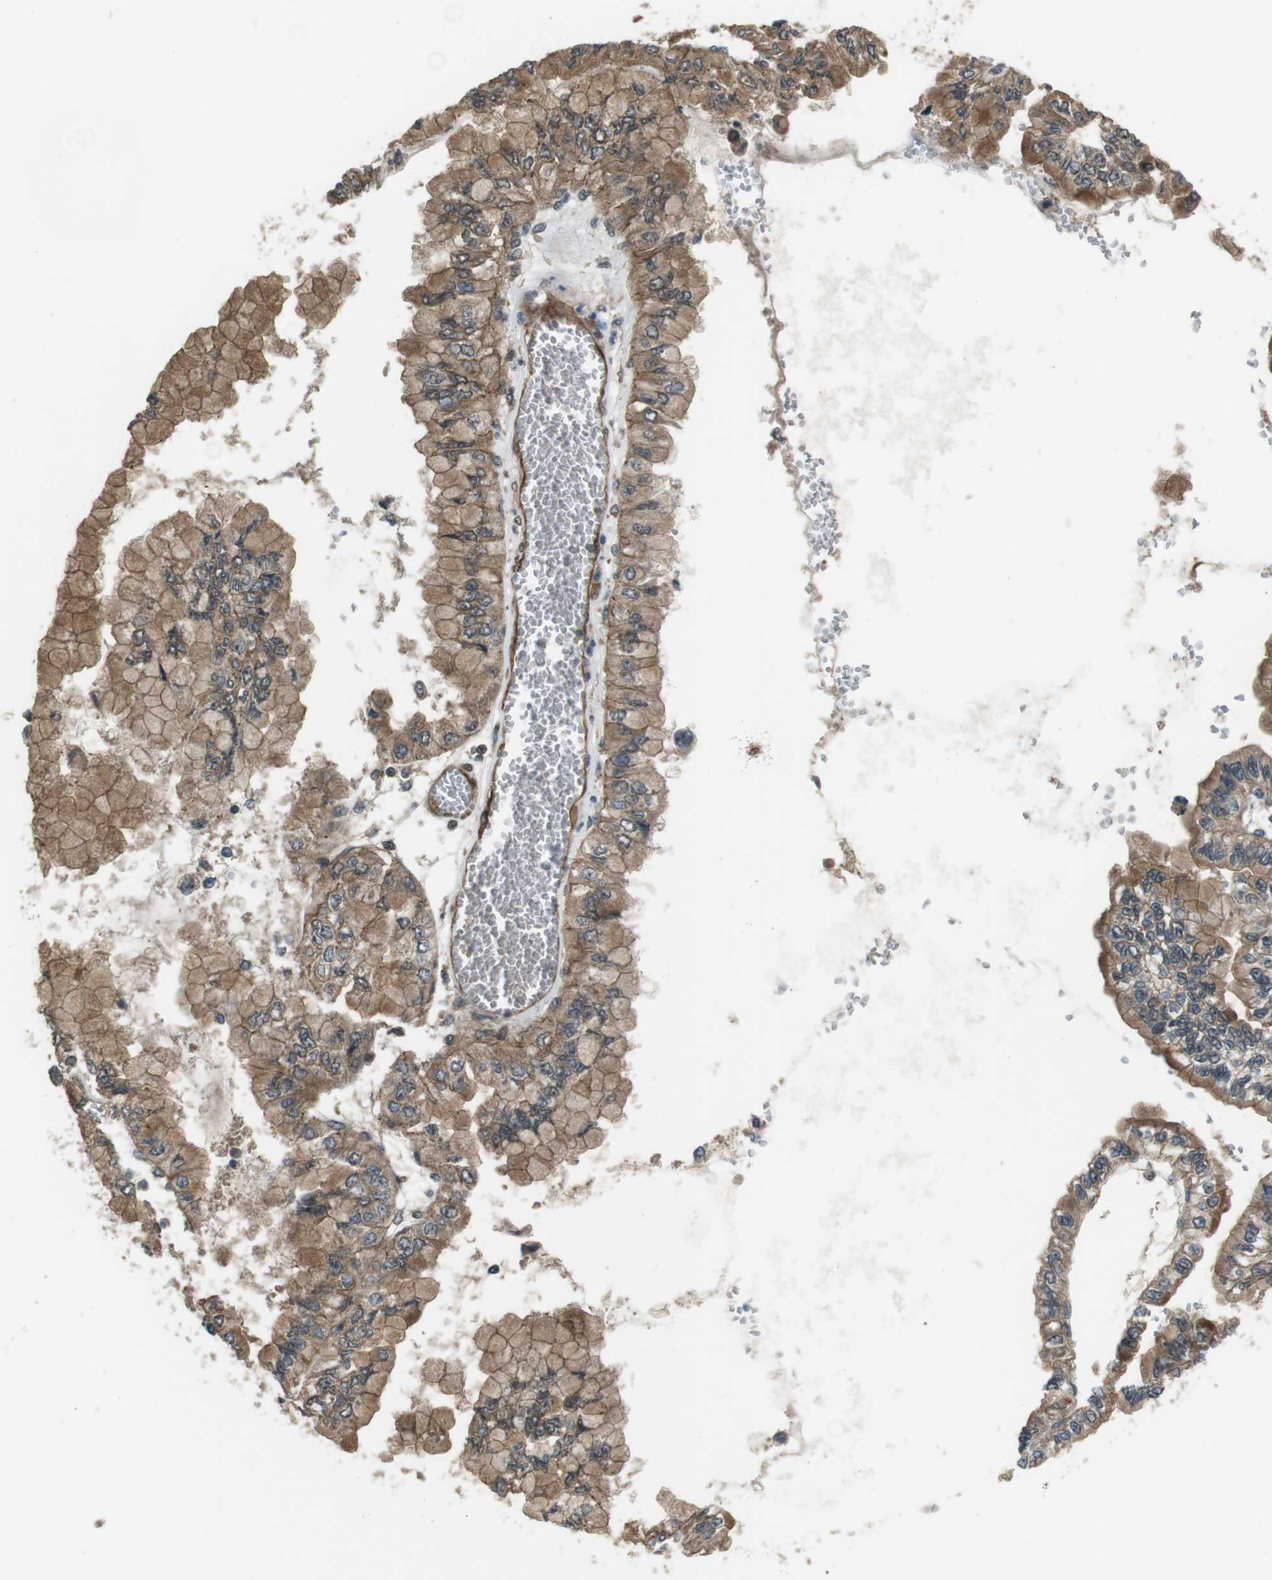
{"staining": {"intensity": "moderate", "quantity": ">75%", "location": "cytoplasmic/membranous"}, "tissue": "liver cancer", "cell_type": "Tumor cells", "image_type": "cancer", "snomed": [{"axis": "morphology", "description": "Cholangiocarcinoma"}, {"axis": "topography", "description": "Liver"}], "caption": "A high-resolution image shows IHC staining of liver cancer (cholangiocarcinoma), which displays moderate cytoplasmic/membranous expression in approximately >75% of tumor cells. The protein is stained brown, and the nuclei are stained in blue (DAB IHC with brightfield microscopy, high magnification).", "gene": "TIAM2", "patient": {"sex": "female", "age": 79}}